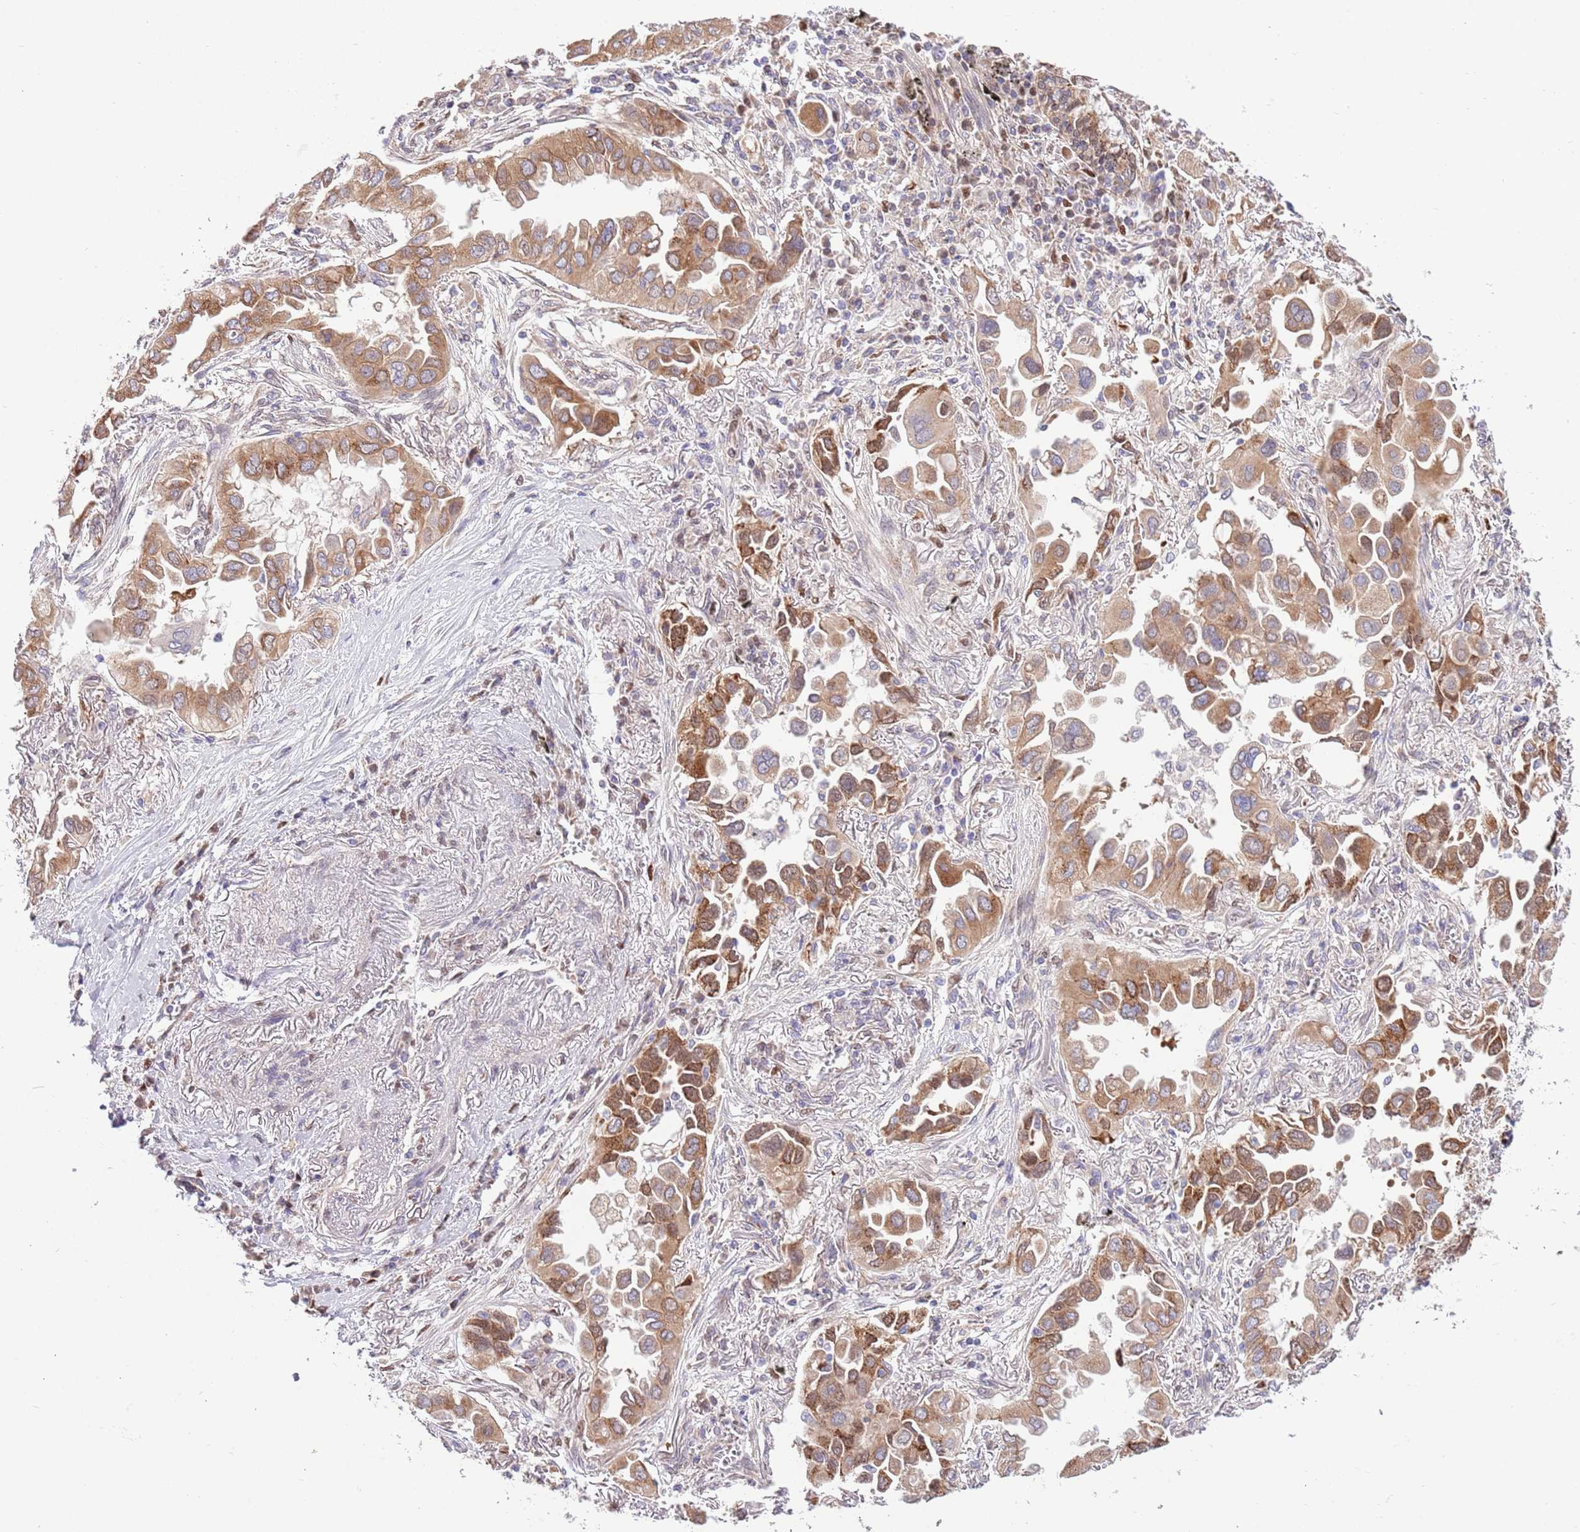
{"staining": {"intensity": "moderate", "quantity": ">75%", "location": "cytoplasmic/membranous"}, "tissue": "lung cancer", "cell_type": "Tumor cells", "image_type": "cancer", "snomed": [{"axis": "morphology", "description": "Adenocarcinoma, NOS"}, {"axis": "topography", "description": "Lung"}], "caption": "The histopathology image exhibits staining of adenocarcinoma (lung), revealing moderate cytoplasmic/membranous protein expression (brown color) within tumor cells.", "gene": "ARL2BP", "patient": {"sex": "female", "age": 76}}